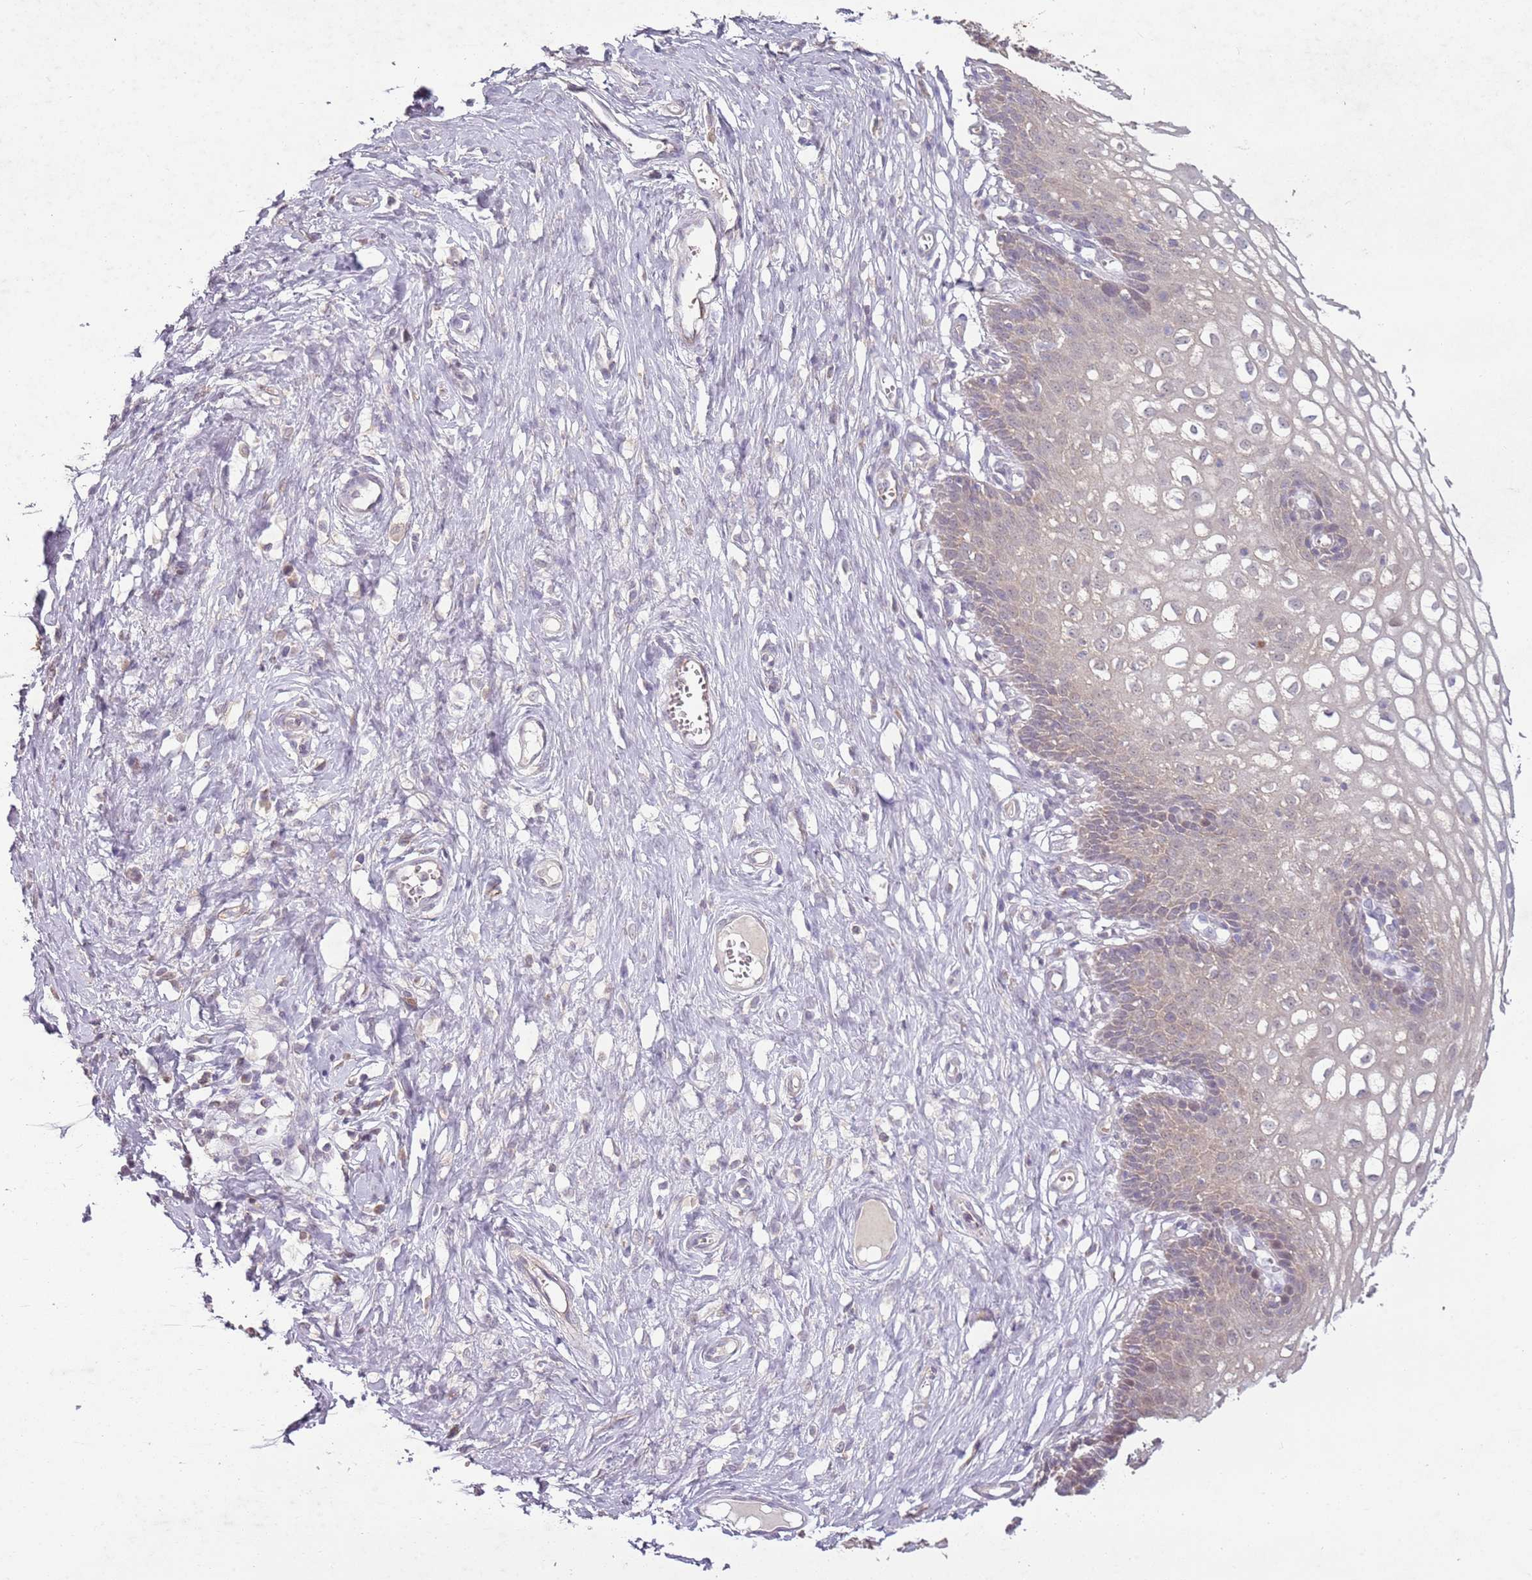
{"staining": {"intensity": "negative", "quantity": "none", "location": "none"}, "tissue": "cervix", "cell_type": "Glandular cells", "image_type": "normal", "snomed": [{"axis": "morphology", "description": "Normal tissue, NOS"}, {"axis": "morphology", "description": "Adenocarcinoma, NOS"}, {"axis": "topography", "description": "Cervix"}], "caption": "An IHC photomicrograph of benign cervix is shown. There is no staining in glandular cells of cervix.", "gene": "TEKT4", "patient": {"sex": "female", "age": 29}}